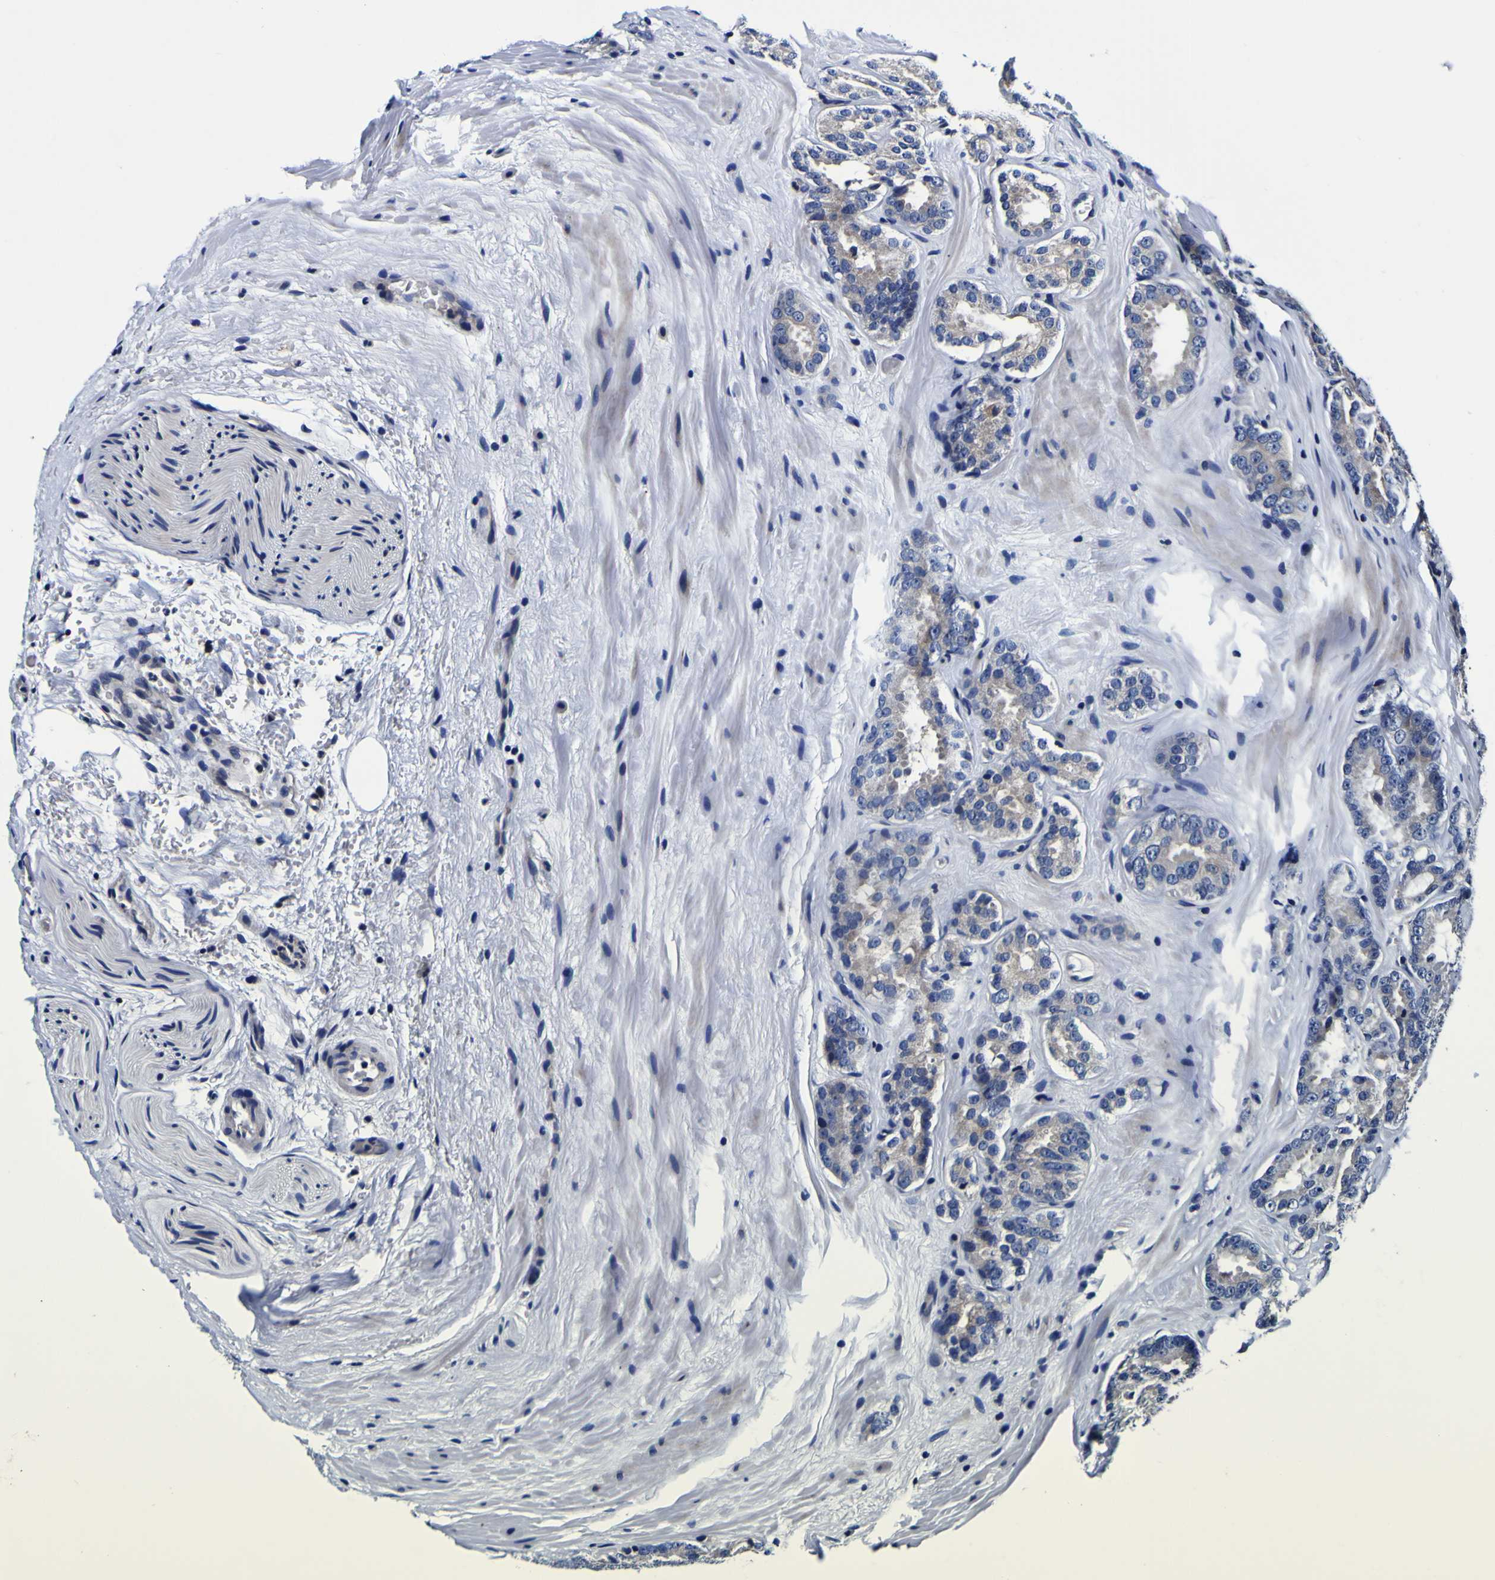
{"staining": {"intensity": "weak", "quantity": ">75%", "location": "cytoplasmic/membranous"}, "tissue": "prostate cancer", "cell_type": "Tumor cells", "image_type": "cancer", "snomed": [{"axis": "morphology", "description": "Adenocarcinoma, High grade"}, {"axis": "topography", "description": "Prostate"}], "caption": "High-magnification brightfield microscopy of prostate cancer stained with DAB (brown) and counterstained with hematoxylin (blue). tumor cells exhibit weak cytoplasmic/membranous expression is appreciated in about>75% of cells. (IHC, brightfield microscopy, high magnification).", "gene": "PDLIM4", "patient": {"sex": "male", "age": 64}}